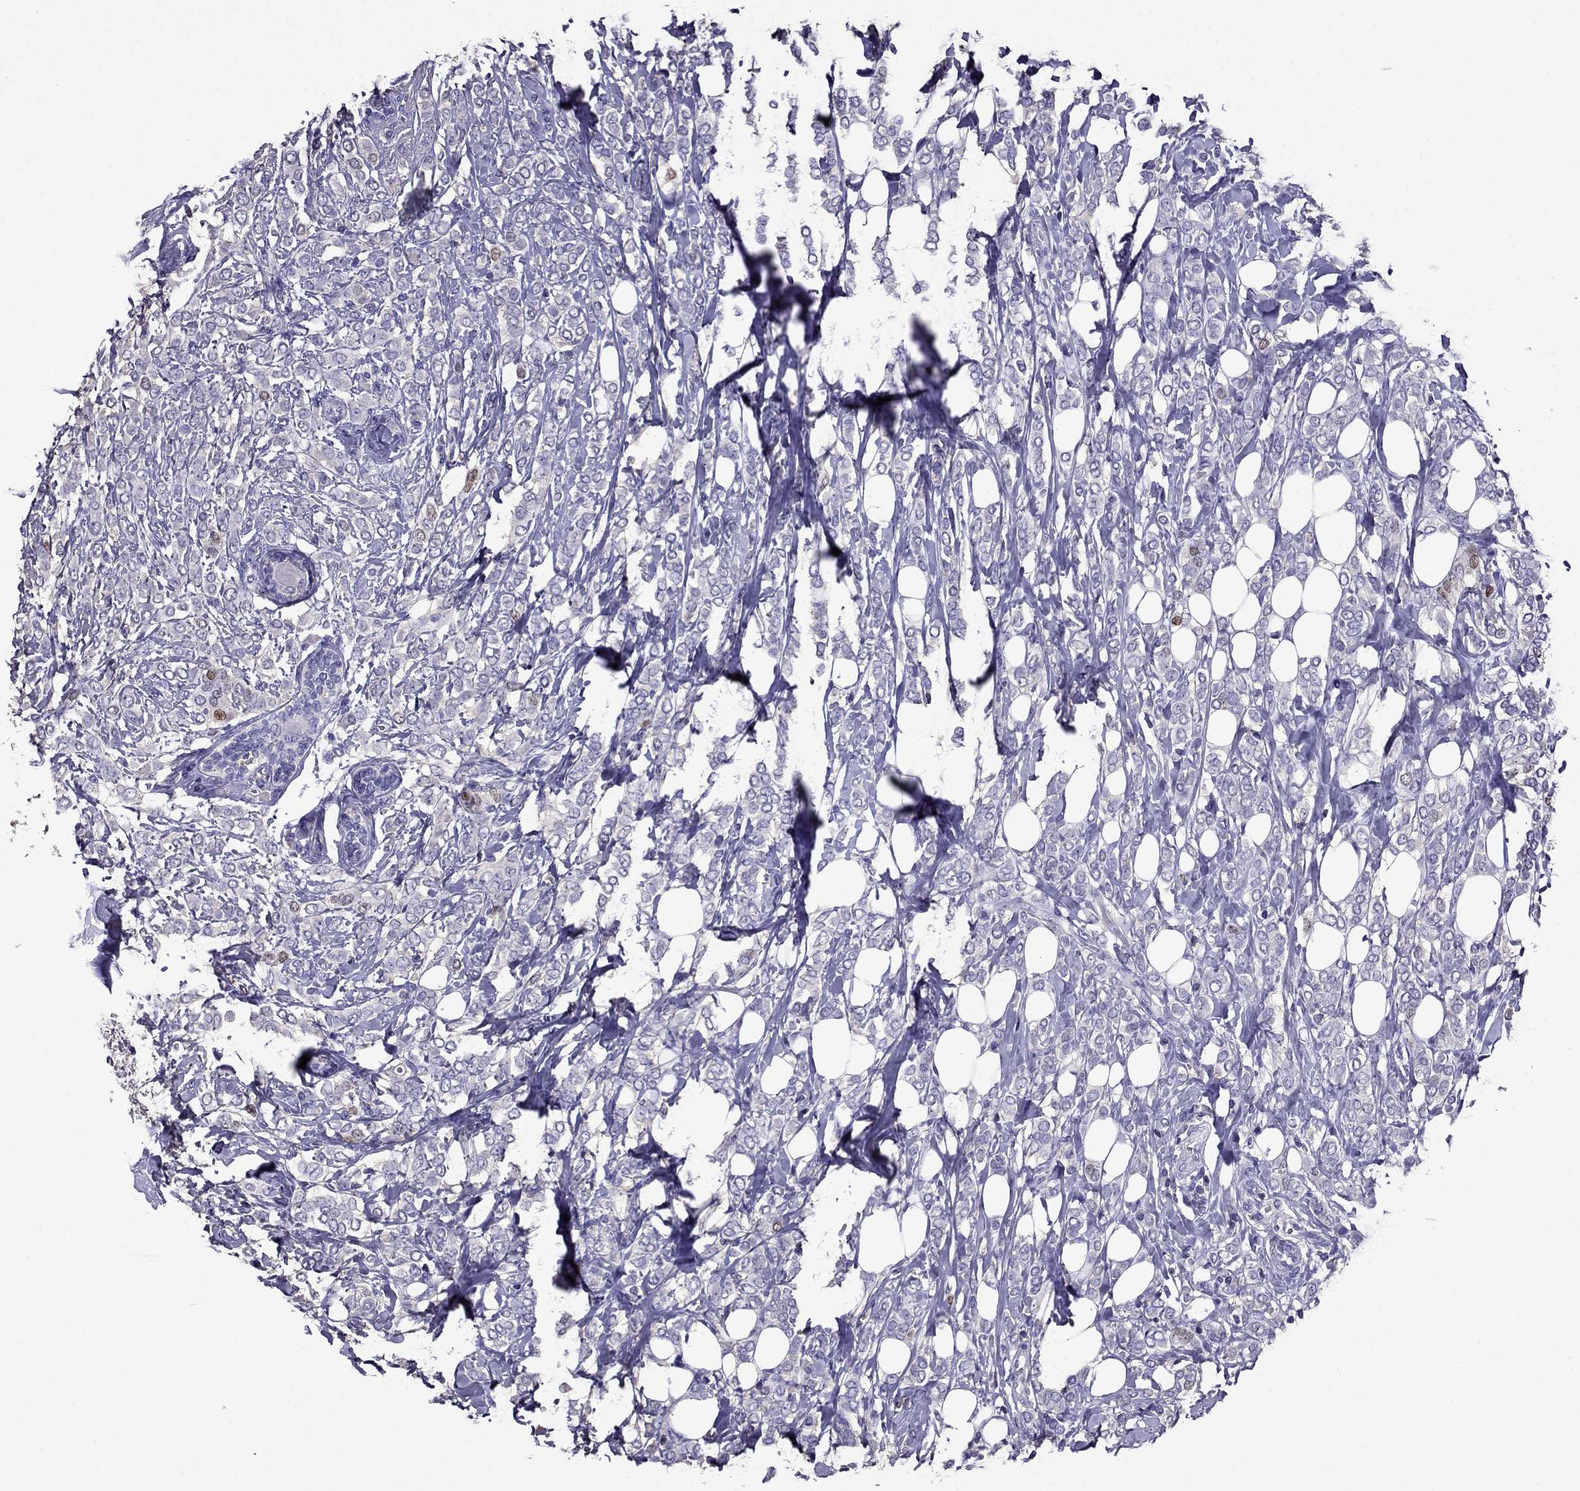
{"staining": {"intensity": "moderate", "quantity": "<25%", "location": "nuclear"}, "tissue": "breast cancer", "cell_type": "Tumor cells", "image_type": "cancer", "snomed": [{"axis": "morphology", "description": "Lobular carcinoma"}, {"axis": "topography", "description": "Breast"}], "caption": "Lobular carcinoma (breast) tissue shows moderate nuclear expression in about <25% of tumor cells, visualized by immunohistochemistry.", "gene": "NKX3-1", "patient": {"sex": "female", "age": 49}}